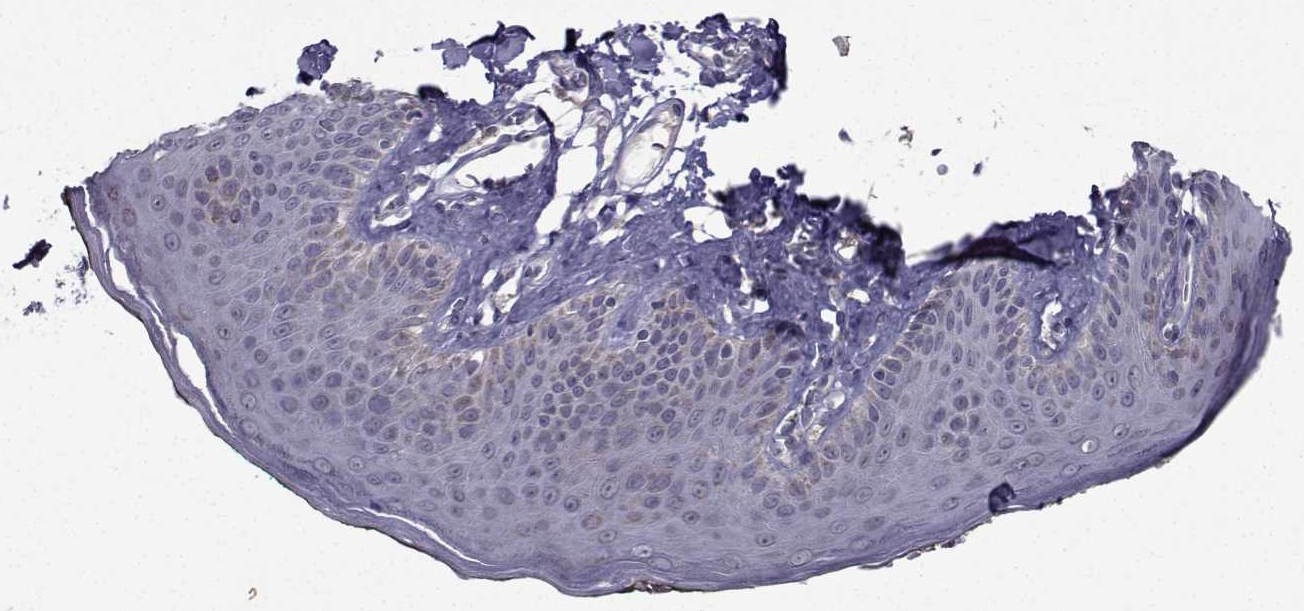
{"staining": {"intensity": "negative", "quantity": "none", "location": "none"}, "tissue": "skin", "cell_type": "Epidermal cells", "image_type": "normal", "snomed": [{"axis": "morphology", "description": "Normal tissue, NOS"}, {"axis": "topography", "description": "Vulva"}, {"axis": "topography", "description": "Peripheral nerve tissue"}], "caption": "Protein analysis of benign skin shows no significant staining in epidermal cells. (DAB IHC, high magnification).", "gene": "FDXR", "patient": {"sex": "female", "age": 66}}